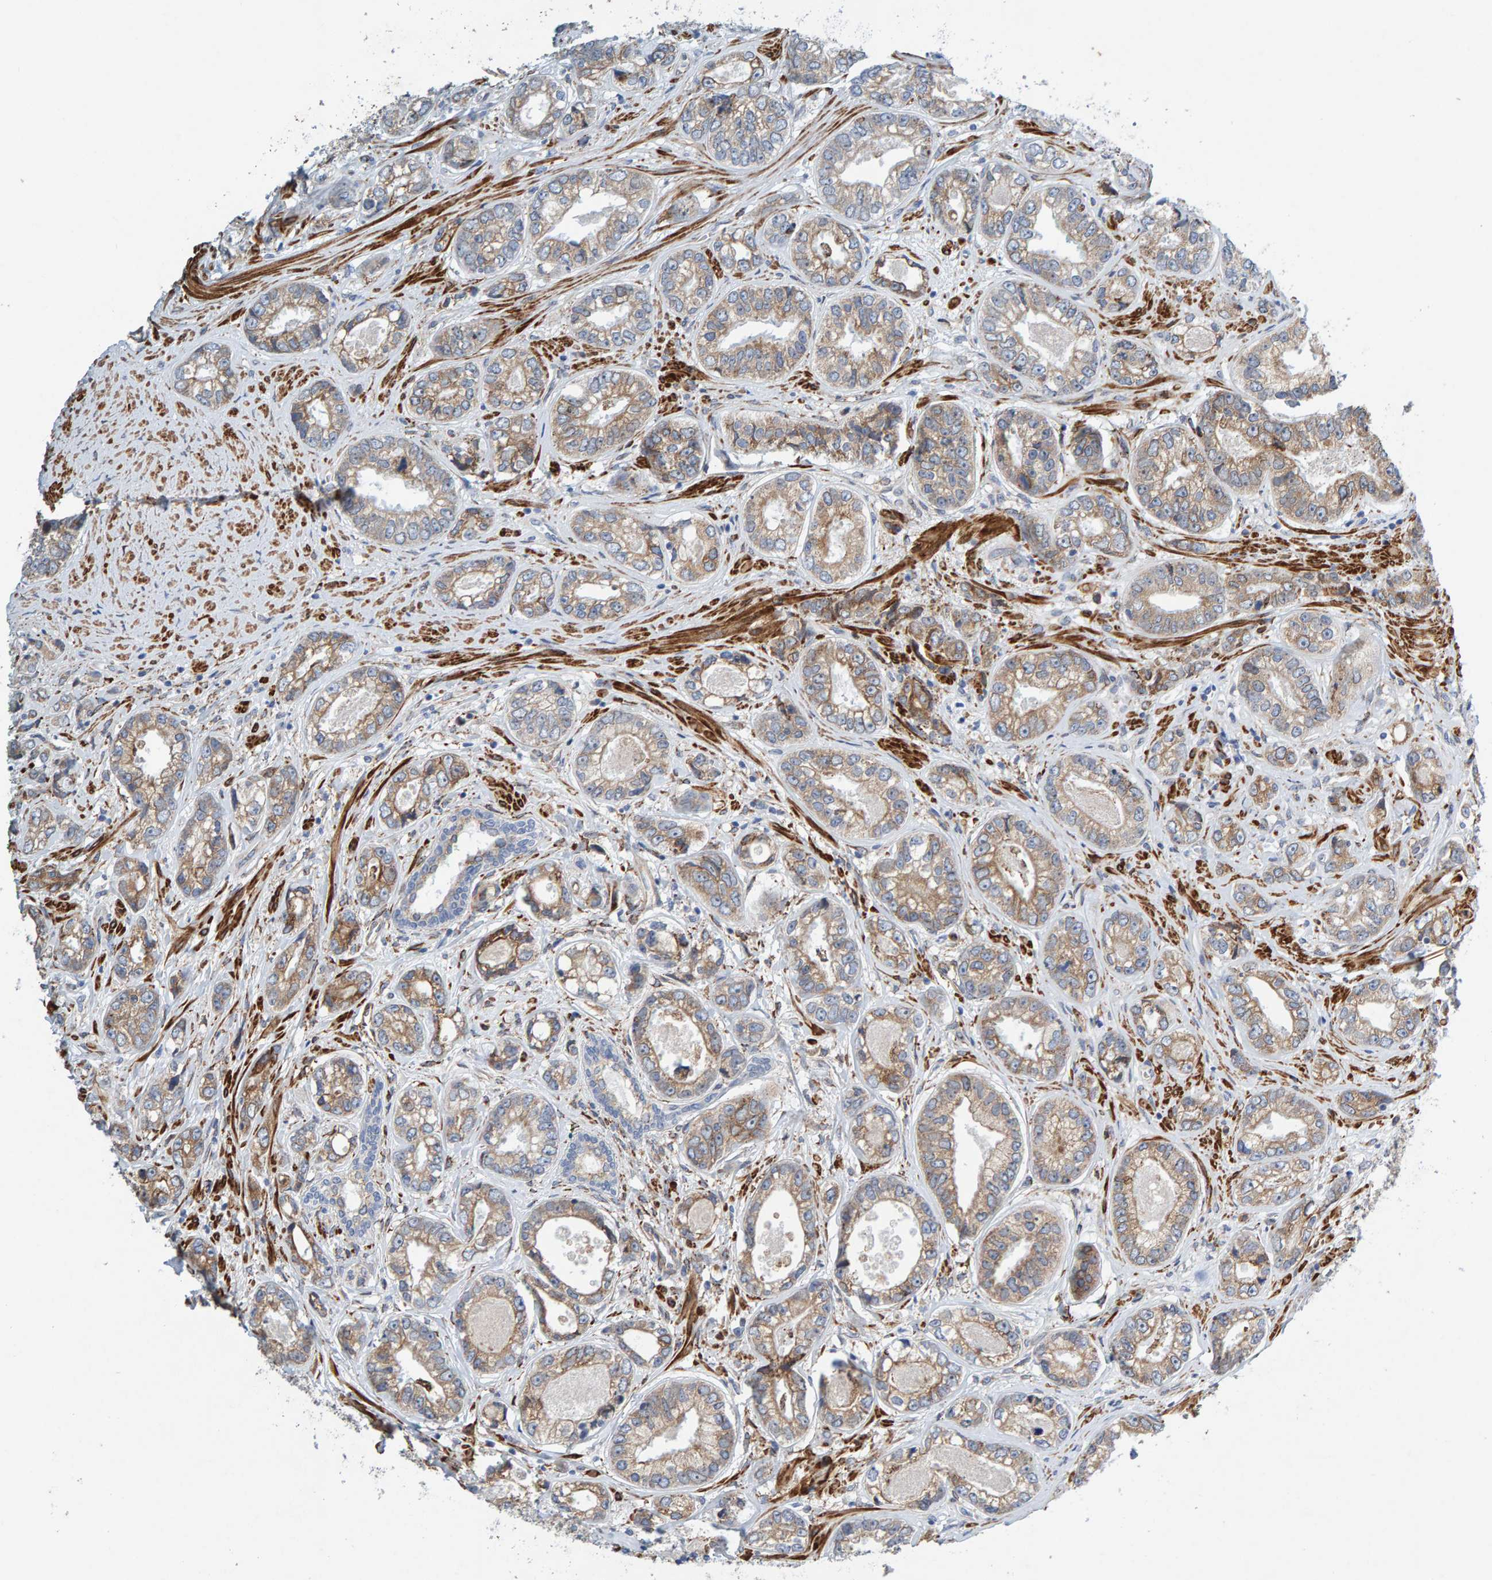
{"staining": {"intensity": "moderate", "quantity": ">75%", "location": "cytoplasmic/membranous"}, "tissue": "prostate cancer", "cell_type": "Tumor cells", "image_type": "cancer", "snomed": [{"axis": "morphology", "description": "Adenocarcinoma, High grade"}, {"axis": "topography", "description": "Prostate"}], "caption": "This image displays immunohistochemistry staining of human prostate high-grade adenocarcinoma, with medium moderate cytoplasmic/membranous expression in approximately >75% of tumor cells.", "gene": "MMP16", "patient": {"sex": "male", "age": 61}}